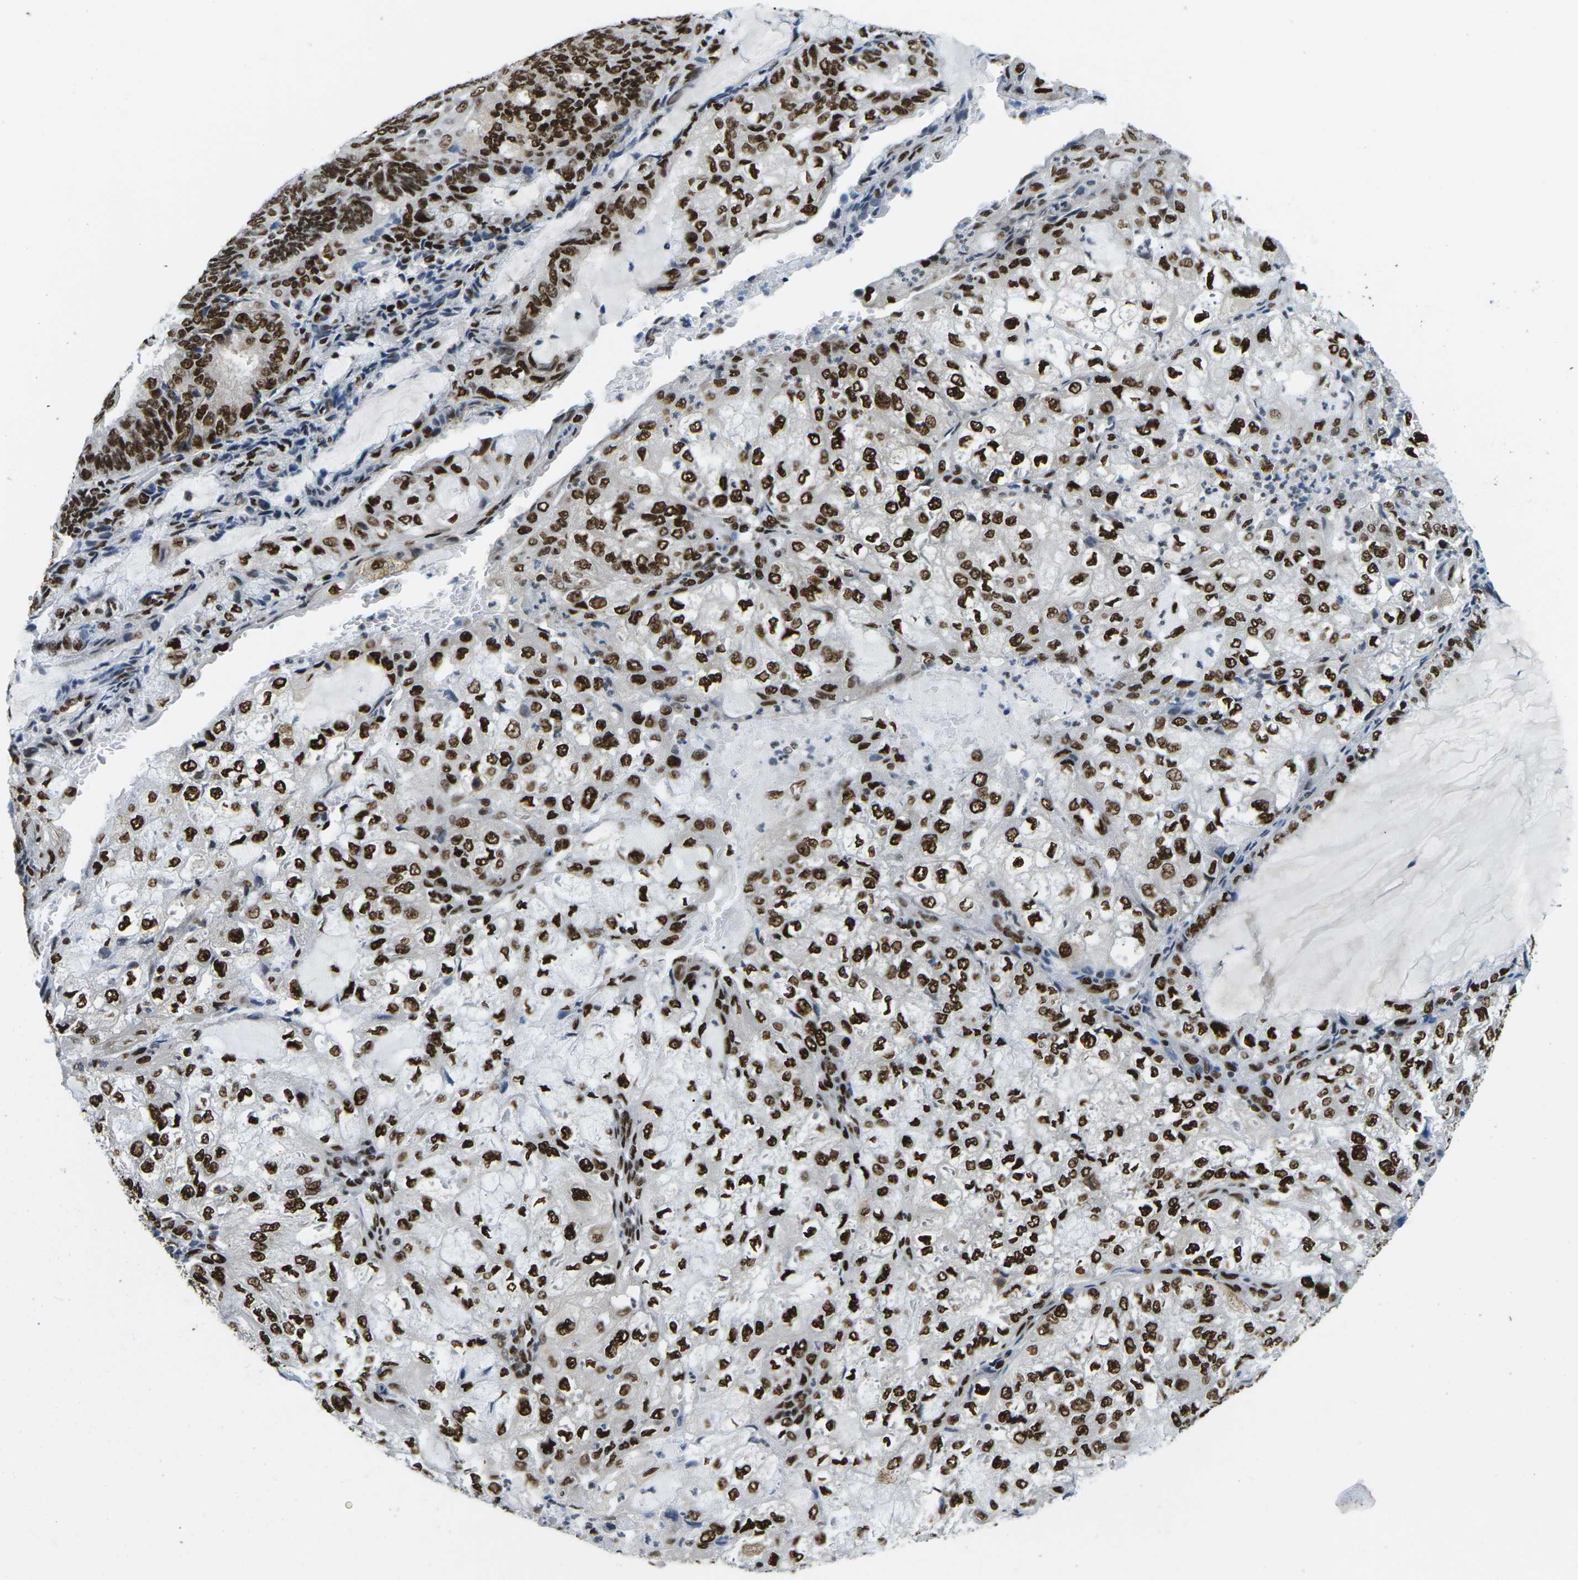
{"staining": {"intensity": "strong", "quantity": ">75%", "location": "nuclear"}, "tissue": "endometrial cancer", "cell_type": "Tumor cells", "image_type": "cancer", "snomed": [{"axis": "morphology", "description": "Adenocarcinoma, NOS"}, {"axis": "topography", "description": "Endometrium"}], "caption": "There is high levels of strong nuclear expression in tumor cells of endometrial cancer (adenocarcinoma), as demonstrated by immunohistochemical staining (brown color).", "gene": "PSME3", "patient": {"sex": "female", "age": 81}}